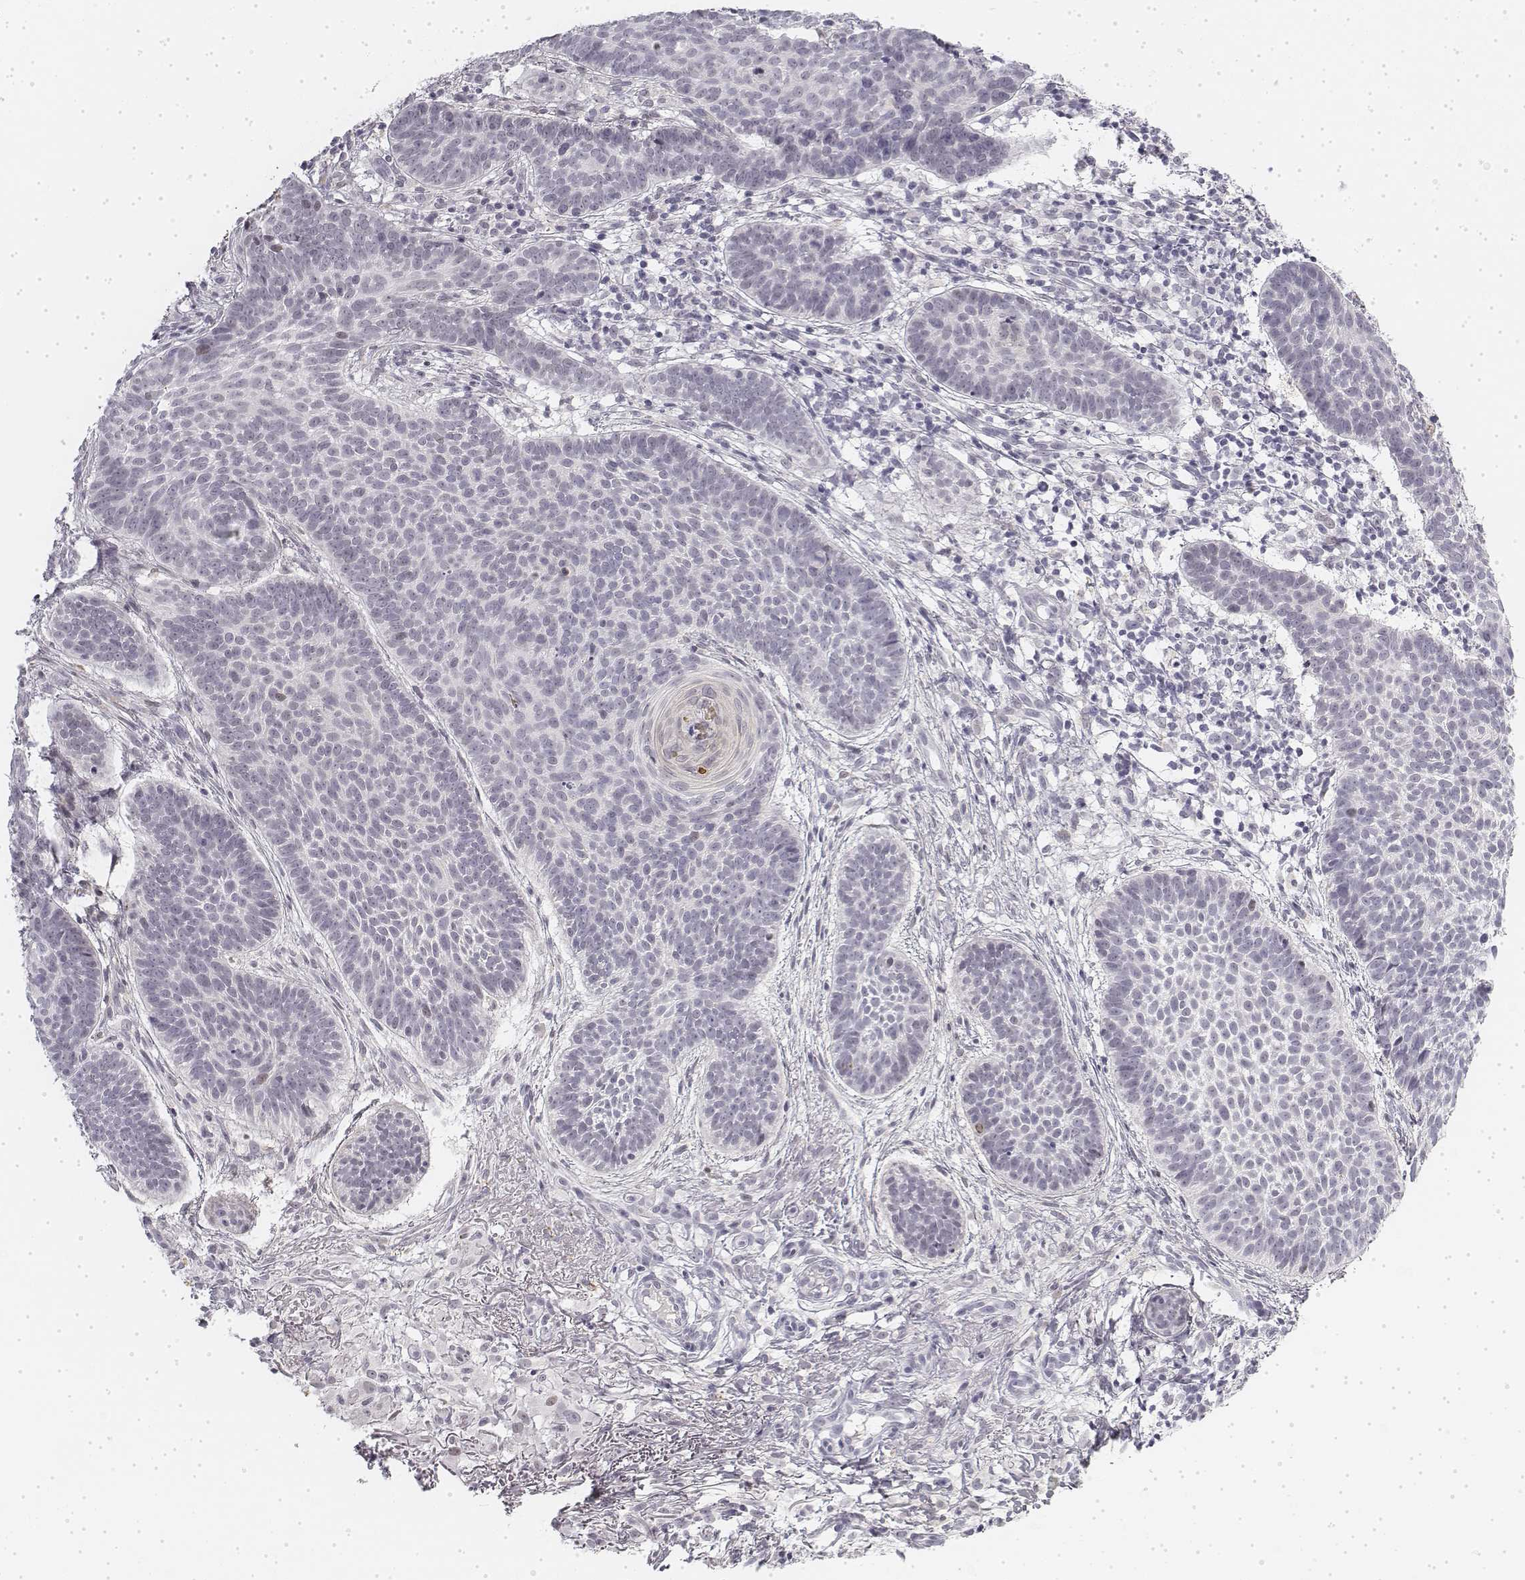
{"staining": {"intensity": "negative", "quantity": "none", "location": "none"}, "tissue": "skin cancer", "cell_type": "Tumor cells", "image_type": "cancer", "snomed": [{"axis": "morphology", "description": "Basal cell carcinoma"}, {"axis": "topography", "description": "Skin"}], "caption": "This micrograph is of skin basal cell carcinoma stained with immunohistochemistry (IHC) to label a protein in brown with the nuclei are counter-stained blue. There is no staining in tumor cells.", "gene": "KRT84", "patient": {"sex": "male", "age": 72}}